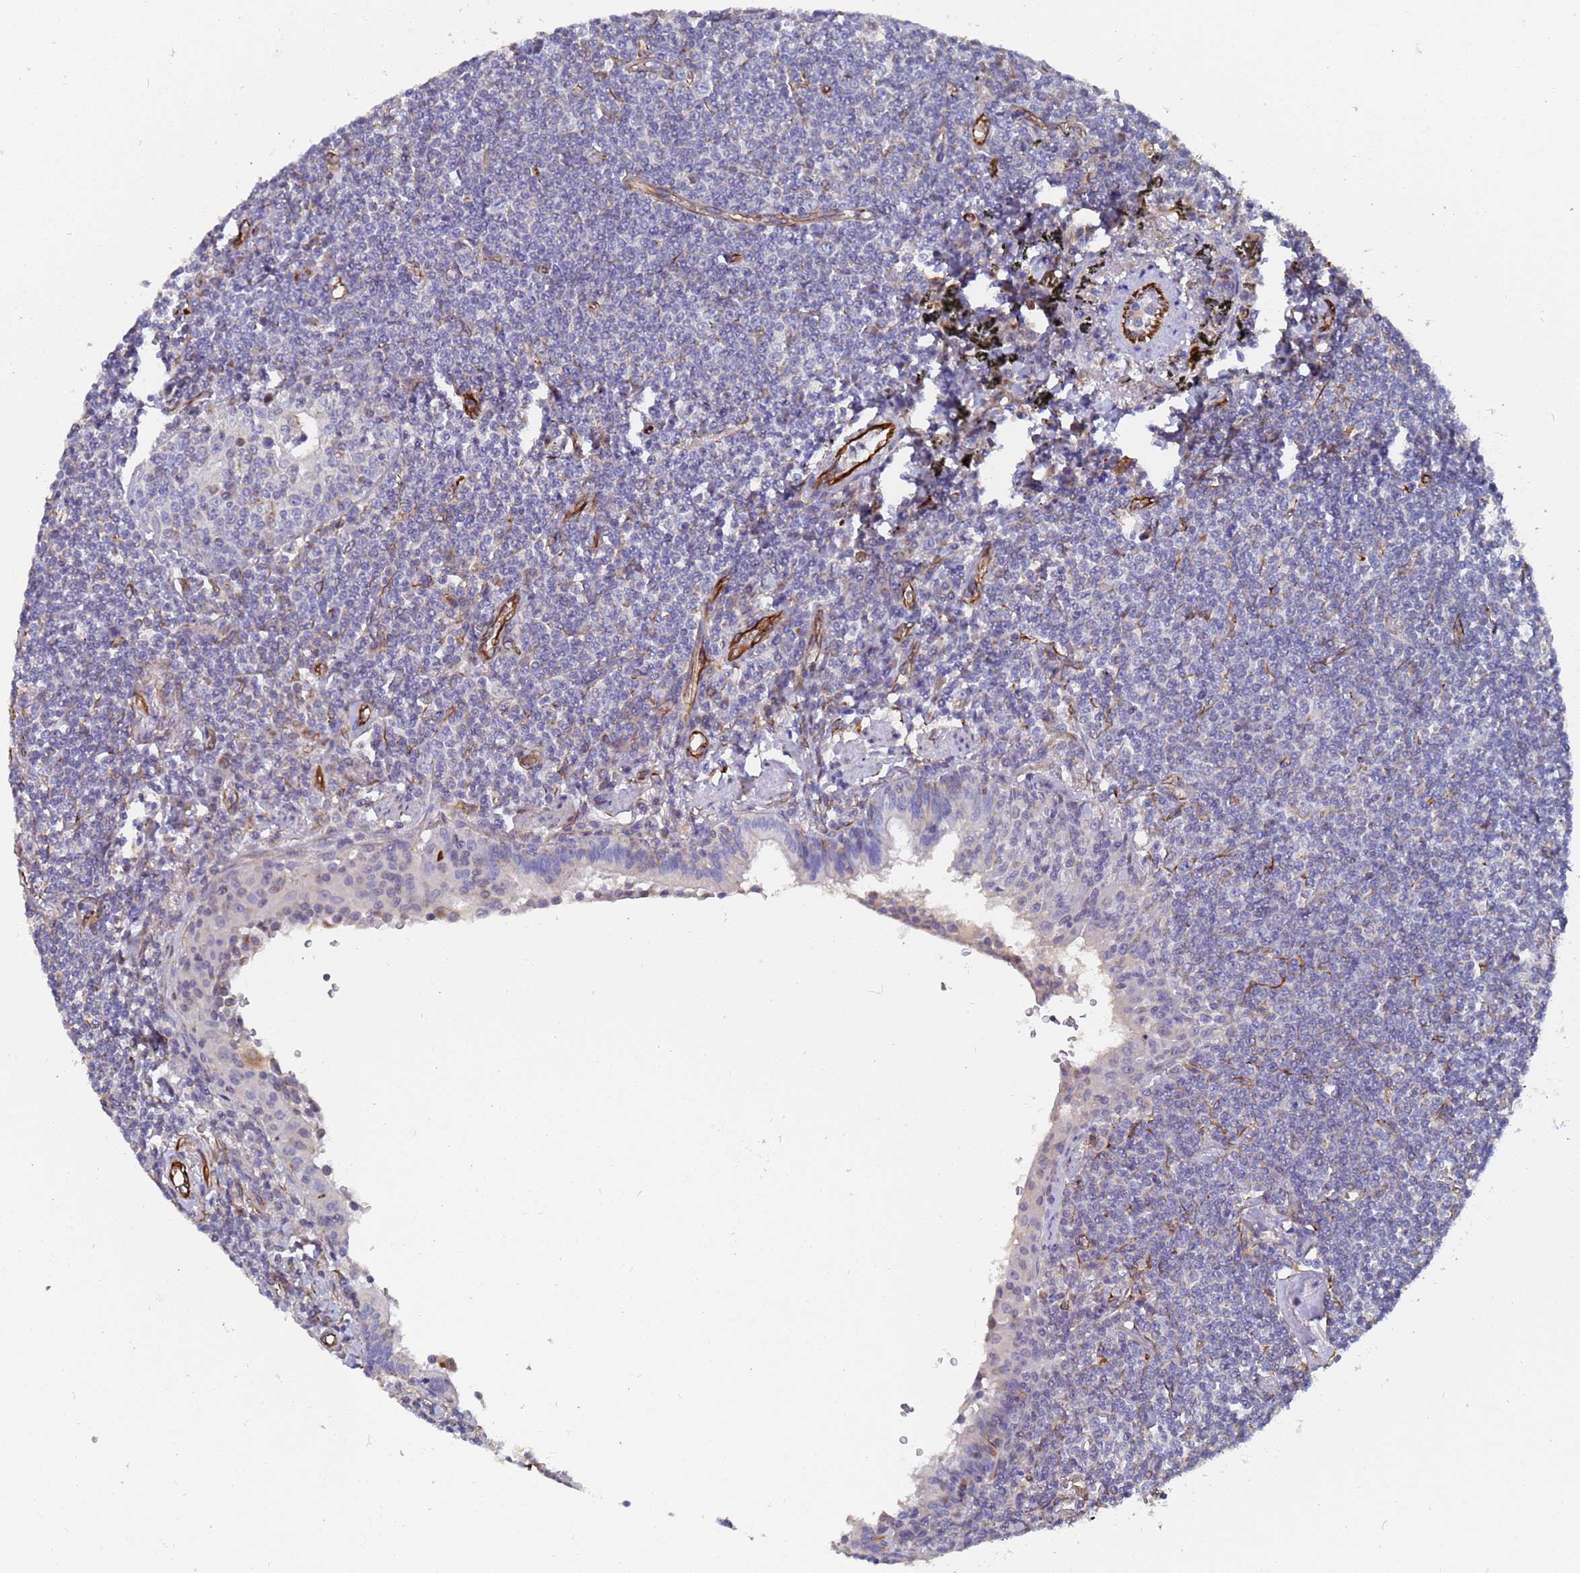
{"staining": {"intensity": "negative", "quantity": "none", "location": "none"}, "tissue": "lymphoma", "cell_type": "Tumor cells", "image_type": "cancer", "snomed": [{"axis": "morphology", "description": "Malignant lymphoma, non-Hodgkin's type, Low grade"}, {"axis": "topography", "description": "Lung"}], "caption": "Immunohistochemistry (IHC) of low-grade malignant lymphoma, non-Hodgkin's type demonstrates no staining in tumor cells. (Stains: DAB immunohistochemistry with hematoxylin counter stain, Microscopy: brightfield microscopy at high magnification).", "gene": "SYT13", "patient": {"sex": "female", "age": 71}}